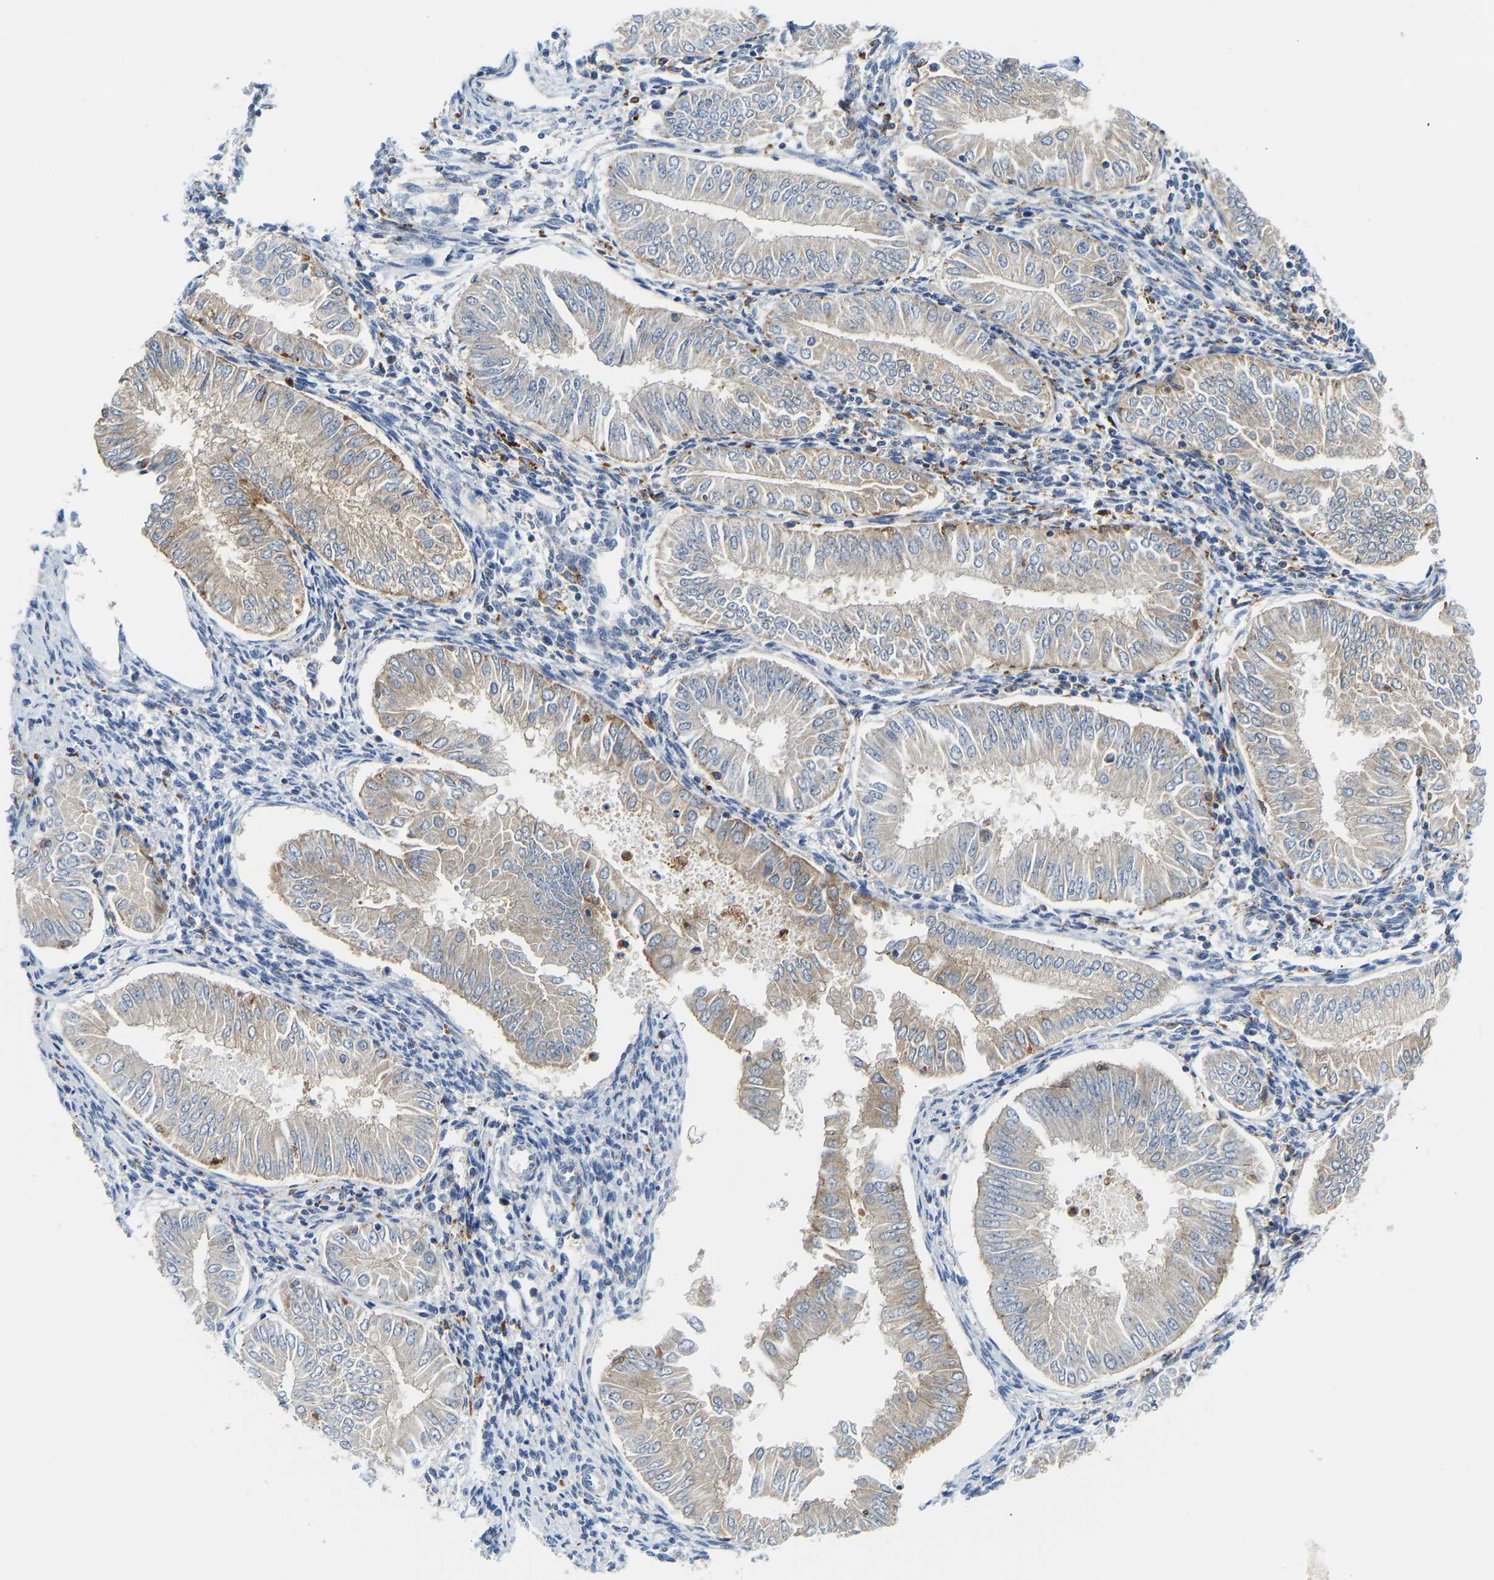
{"staining": {"intensity": "weak", "quantity": "25%-75%", "location": "cytoplasmic/membranous"}, "tissue": "endometrial cancer", "cell_type": "Tumor cells", "image_type": "cancer", "snomed": [{"axis": "morphology", "description": "Adenocarcinoma, NOS"}, {"axis": "topography", "description": "Endometrium"}], "caption": "A high-resolution histopathology image shows IHC staining of endometrial adenocarcinoma, which displays weak cytoplasmic/membranous staining in approximately 25%-75% of tumor cells. (DAB (3,3'-diaminobenzidine) = brown stain, brightfield microscopy at high magnification).", "gene": "ATP6V1E1", "patient": {"sex": "female", "age": 53}}